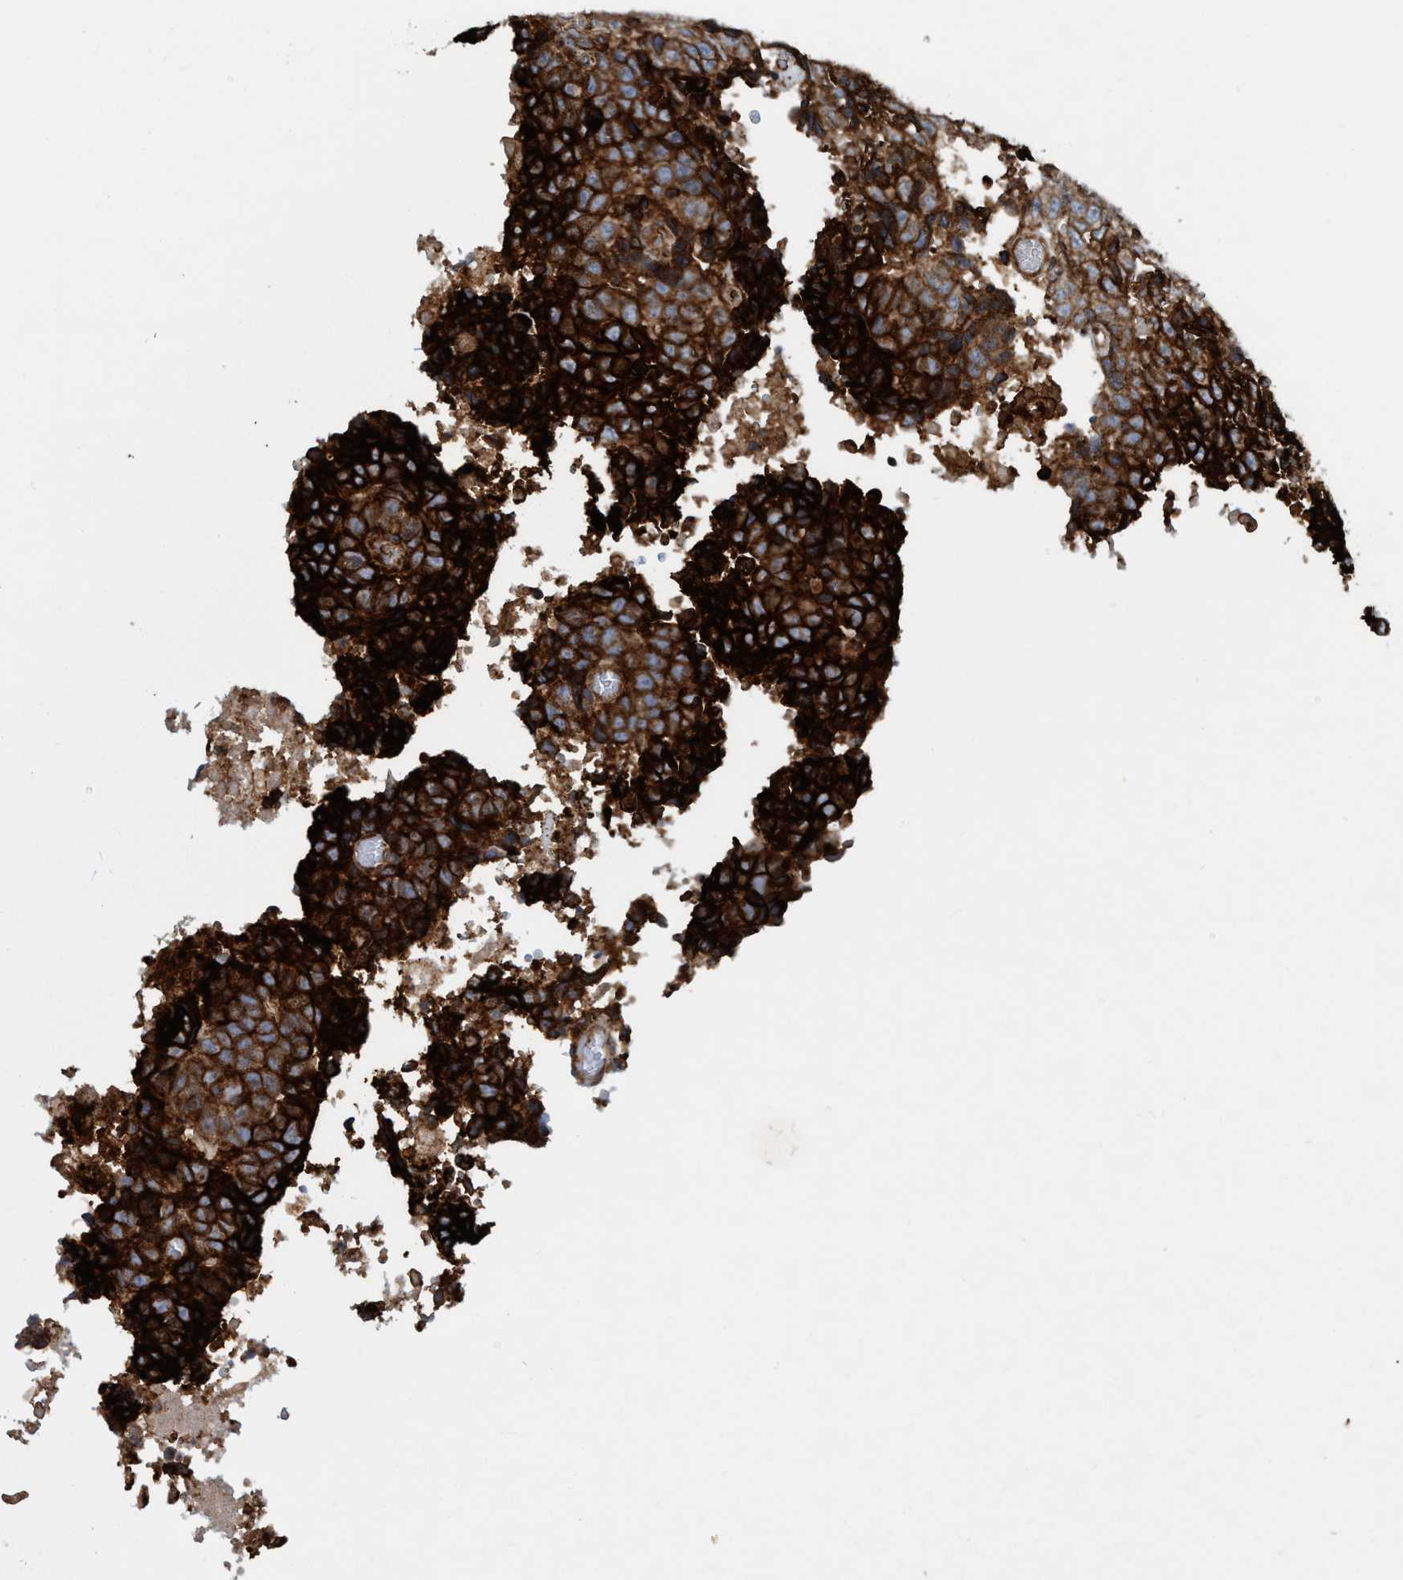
{"staining": {"intensity": "strong", "quantity": "25%-75%", "location": "cytoplasmic/membranous"}, "tissue": "testis cancer", "cell_type": "Tumor cells", "image_type": "cancer", "snomed": [{"axis": "morphology", "description": "Necrosis, NOS"}, {"axis": "morphology", "description": "Carcinoma, Embryonal, NOS"}, {"axis": "topography", "description": "Testis"}], "caption": "This is a photomicrograph of immunohistochemistry staining of testis cancer, which shows strong expression in the cytoplasmic/membranous of tumor cells.", "gene": "SLC16A3", "patient": {"sex": "male", "age": 19}}